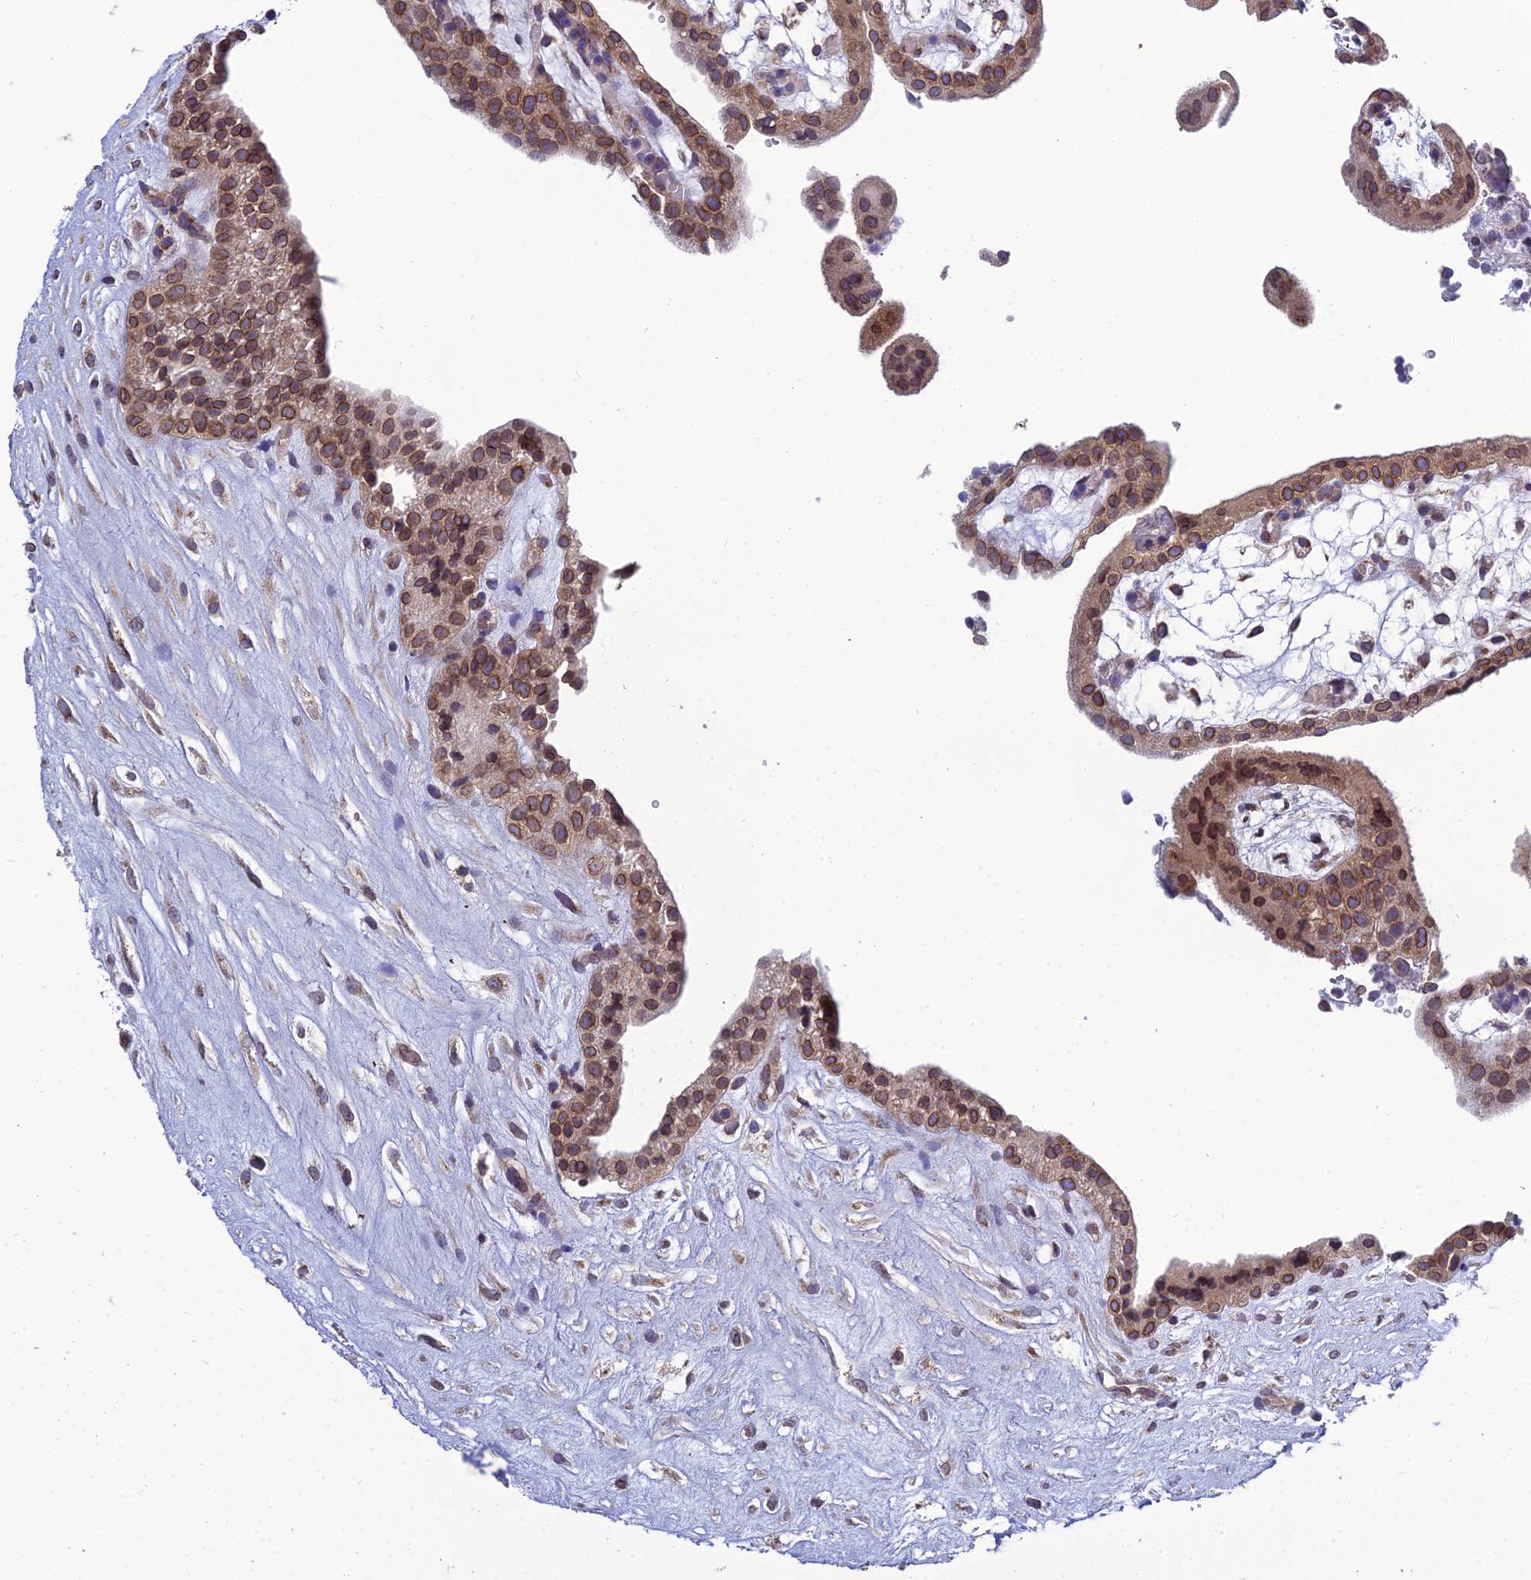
{"staining": {"intensity": "moderate", "quantity": ">75%", "location": "cytoplasmic/membranous,nuclear"}, "tissue": "placenta", "cell_type": "Decidual cells", "image_type": "normal", "snomed": [{"axis": "morphology", "description": "Normal tissue, NOS"}, {"axis": "topography", "description": "Placenta"}], "caption": "The immunohistochemical stain shows moderate cytoplasmic/membranous,nuclear positivity in decidual cells of normal placenta. (DAB IHC with brightfield microscopy, high magnification).", "gene": "GOLPH3", "patient": {"sex": "female", "age": 18}}